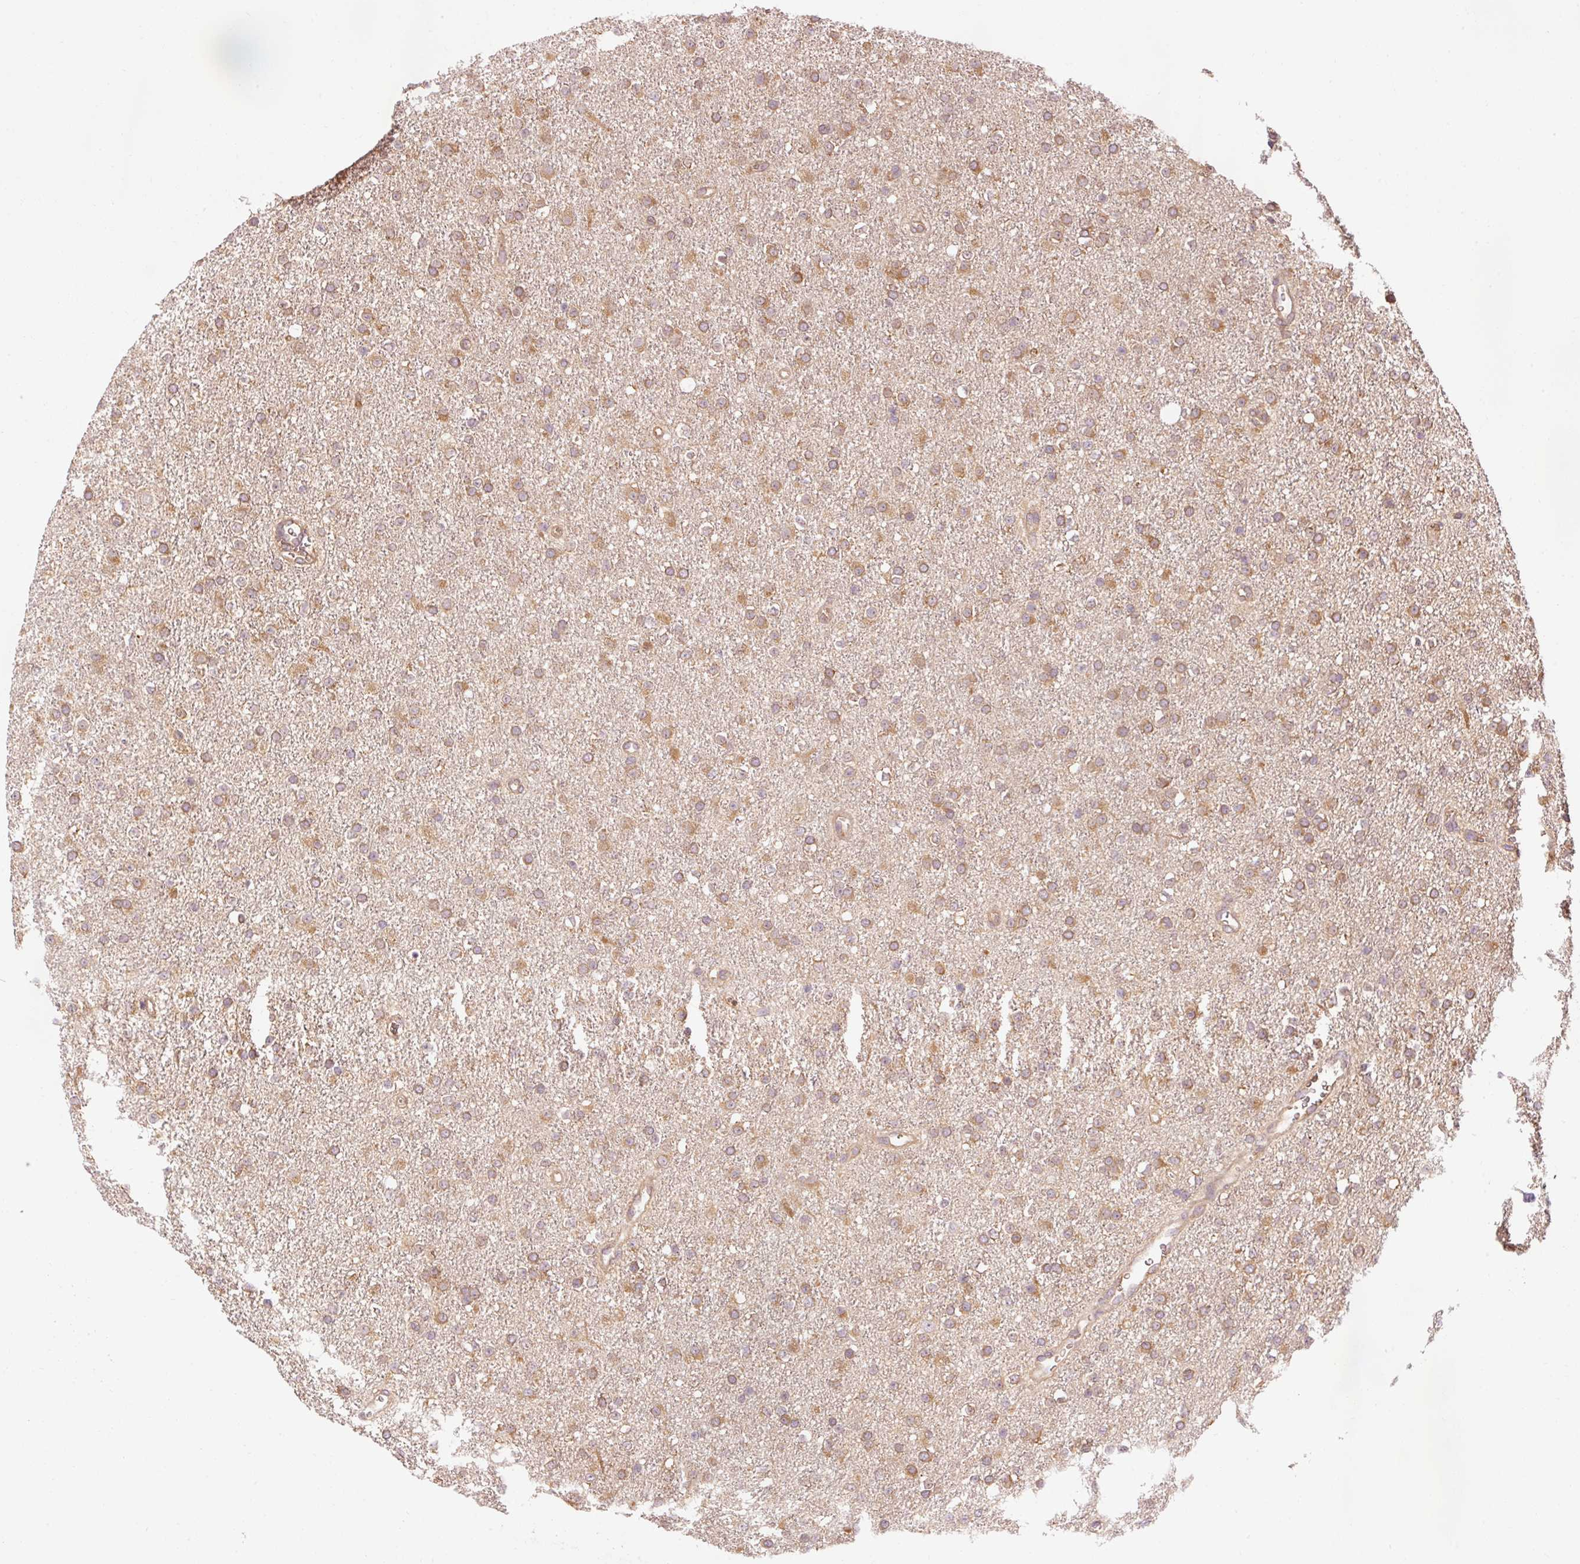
{"staining": {"intensity": "moderate", "quantity": ">75%", "location": "cytoplasmic/membranous"}, "tissue": "glioma", "cell_type": "Tumor cells", "image_type": "cancer", "snomed": [{"axis": "morphology", "description": "Glioma, malignant, Low grade"}, {"axis": "topography", "description": "Brain"}], "caption": "Human glioma stained for a protein (brown) shows moderate cytoplasmic/membranous positive staining in approximately >75% of tumor cells.", "gene": "PDAP1", "patient": {"sex": "female", "age": 34}}